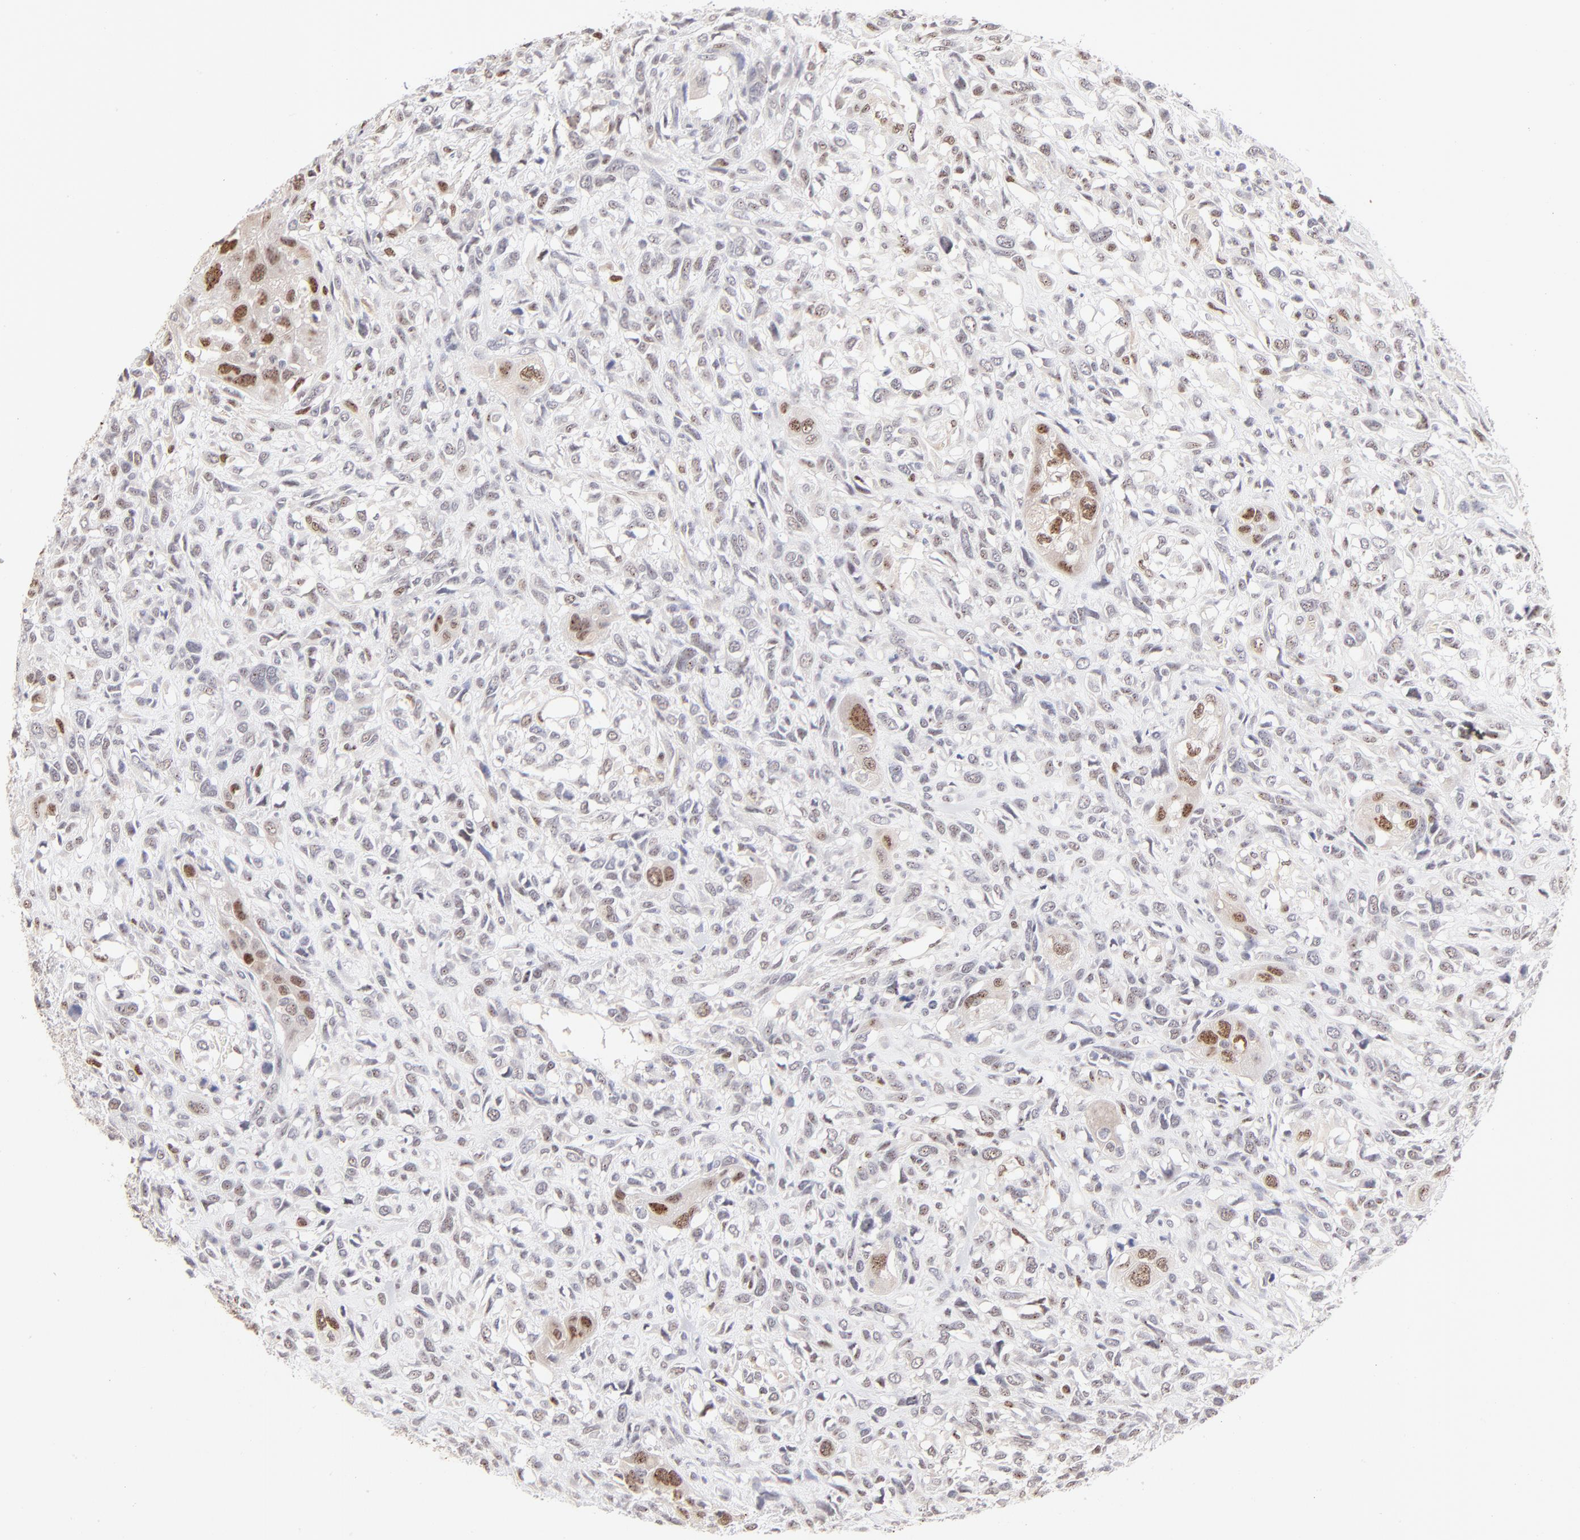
{"staining": {"intensity": "weak", "quantity": ">75%", "location": "nuclear"}, "tissue": "head and neck cancer", "cell_type": "Tumor cells", "image_type": "cancer", "snomed": [{"axis": "morphology", "description": "Neoplasm, malignant, NOS"}, {"axis": "topography", "description": "Salivary gland"}, {"axis": "topography", "description": "Head-Neck"}], "caption": "DAB (3,3'-diaminobenzidine) immunohistochemical staining of head and neck cancer demonstrates weak nuclear protein positivity in about >75% of tumor cells. The staining was performed using DAB (3,3'-diaminobenzidine), with brown indicating positive protein expression. Nuclei are stained blue with hematoxylin.", "gene": "STAT3", "patient": {"sex": "male", "age": 43}}